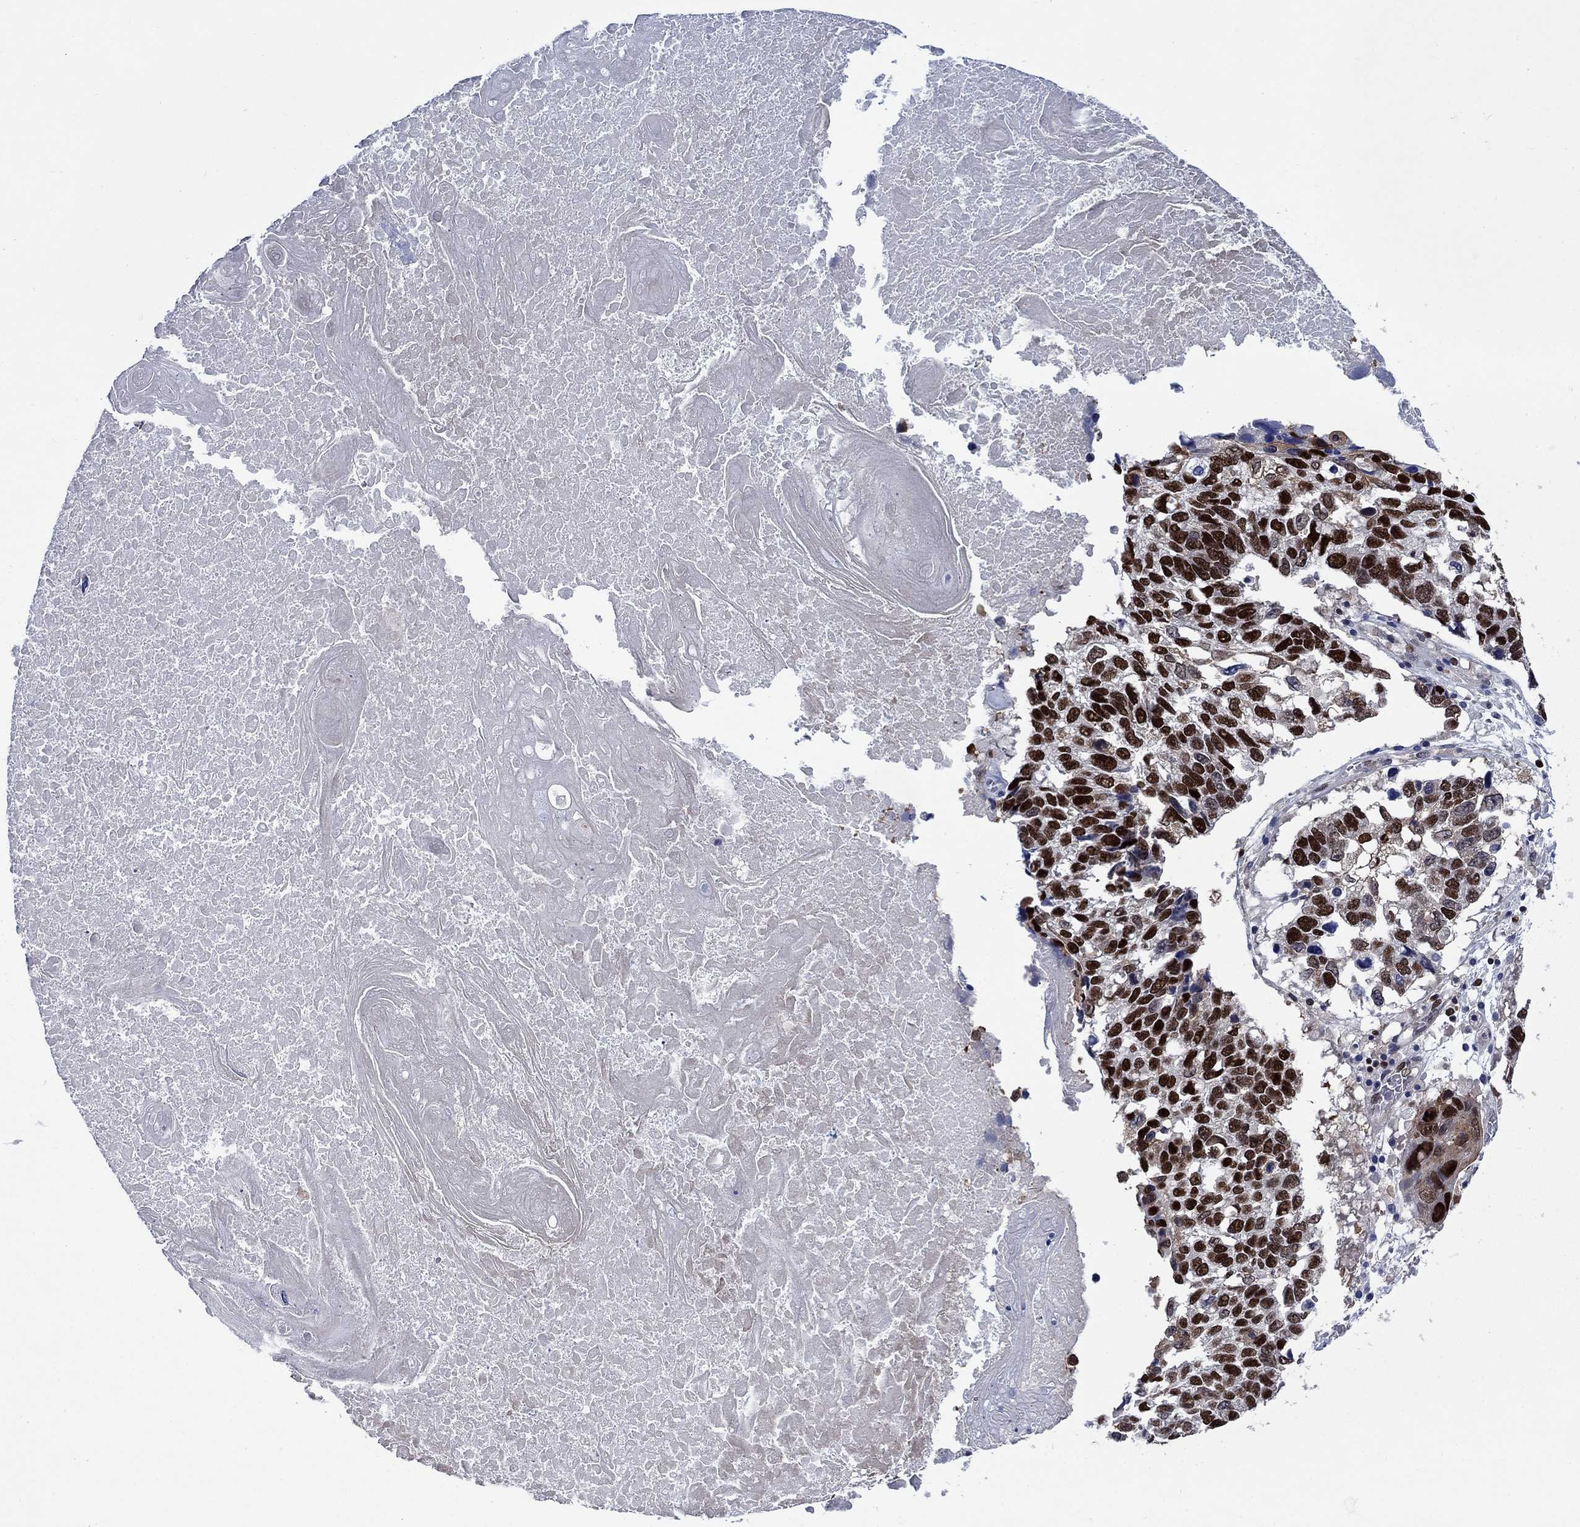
{"staining": {"intensity": "strong", "quantity": ">75%", "location": "nuclear"}, "tissue": "lung cancer", "cell_type": "Tumor cells", "image_type": "cancer", "snomed": [{"axis": "morphology", "description": "Squamous cell carcinoma, NOS"}, {"axis": "topography", "description": "Lung"}], "caption": "Lung squamous cell carcinoma stained for a protein (brown) exhibits strong nuclear positive staining in about >75% of tumor cells.", "gene": "RPRD1B", "patient": {"sex": "male", "age": 82}}